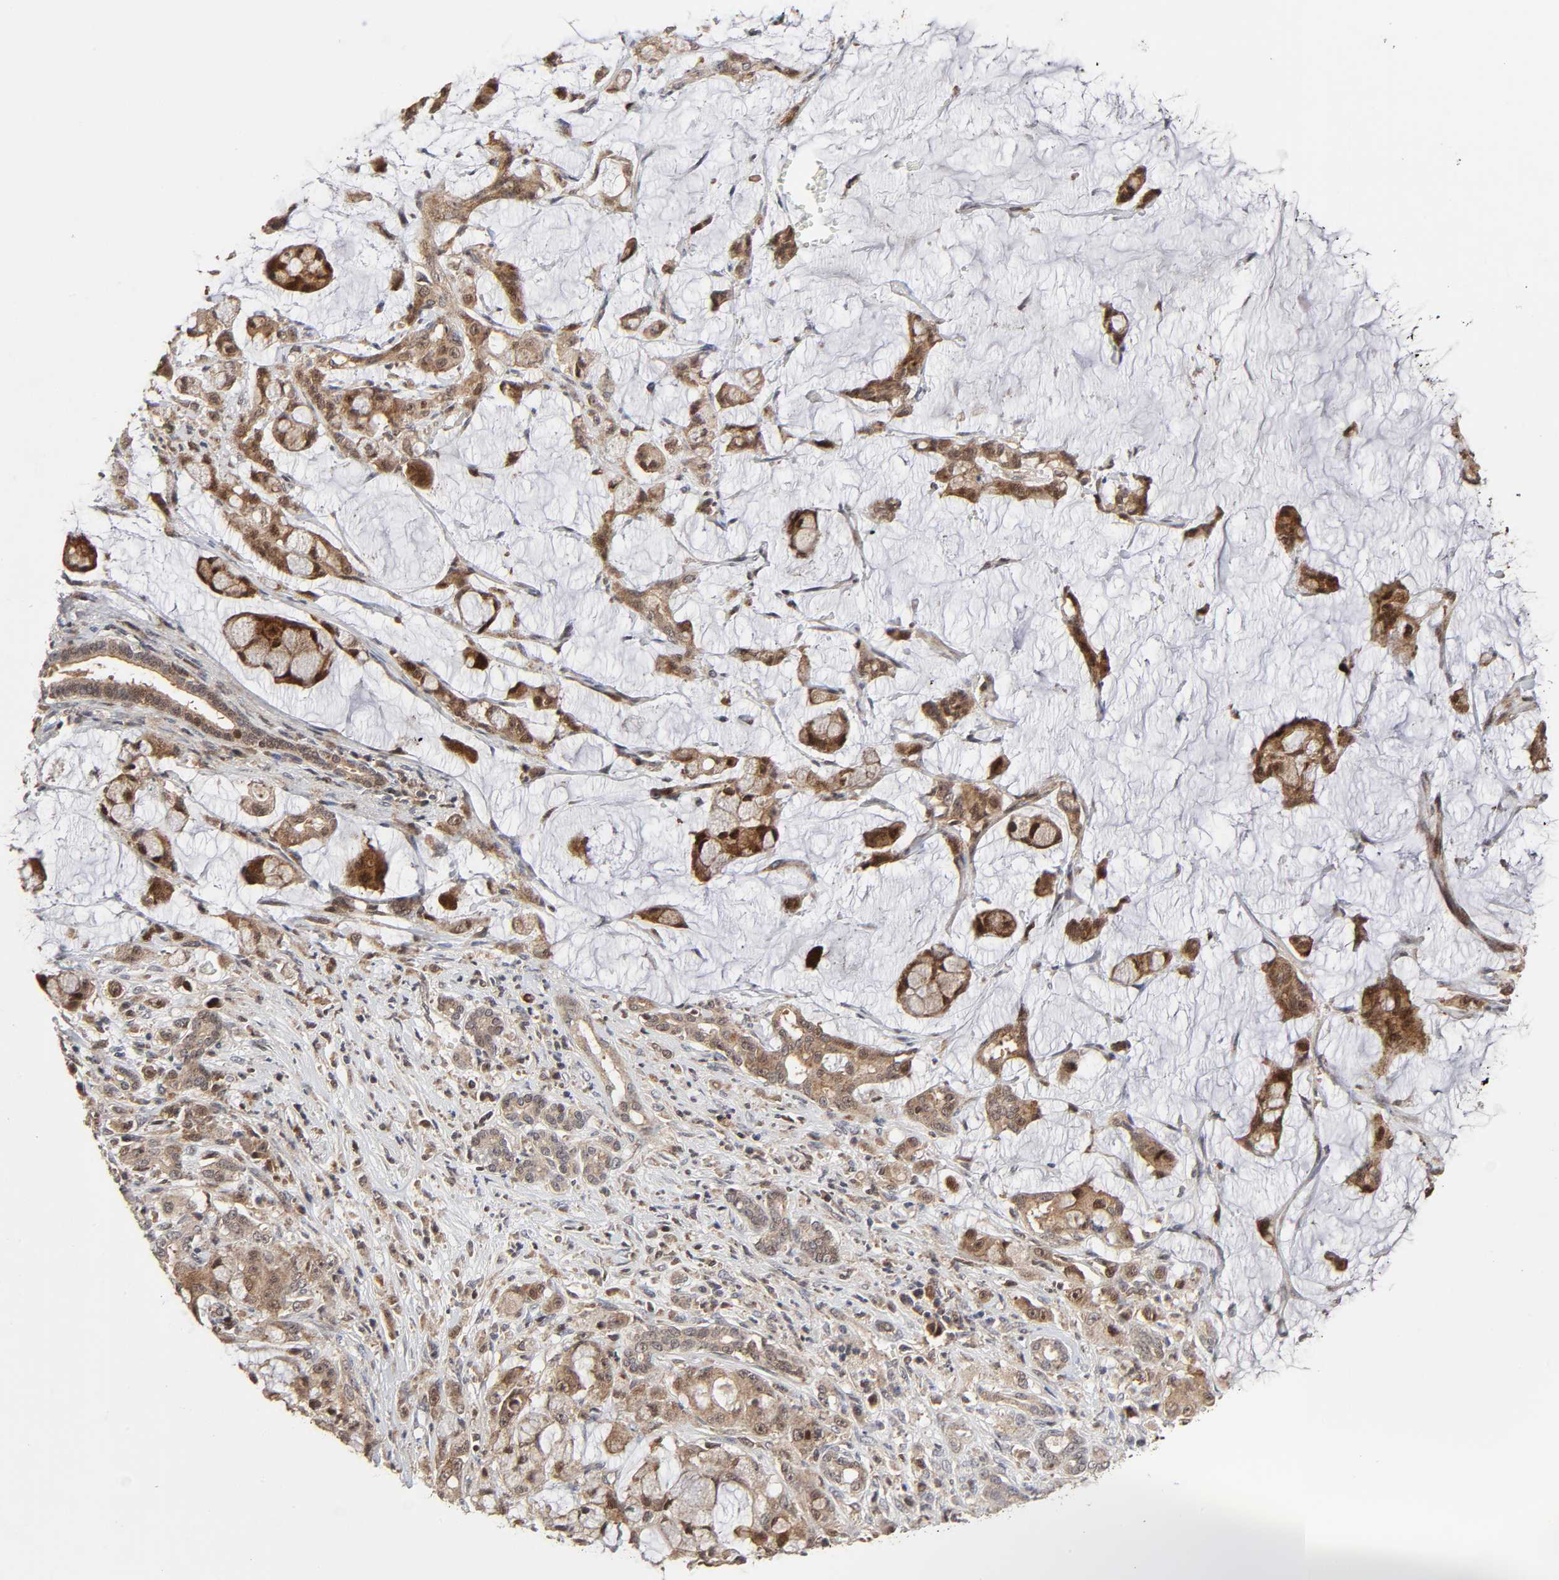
{"staining": {"intensity": "moderate", "quantity": ">75%", "location": "cytoplasmic/membranous,nuclear"}, "tissue": "pancreatic cancer", "cell_type": "Tumor cells", "image_type": "cancer", "snomed": [{"axis": "morphology", "description": "Adenocarcinoma, NOS"}, {"axis": "topography", "description": "Pancreas"}], "caption": "Human adenocarcinoma (pancreatic) stained with a brown dye displays moderate cytoplasmic/membranous and nuclear positive staining in approximately >75% of tumor cells.", "gene": "CASP9", "patient": {"sex": "female", "age": 73}}